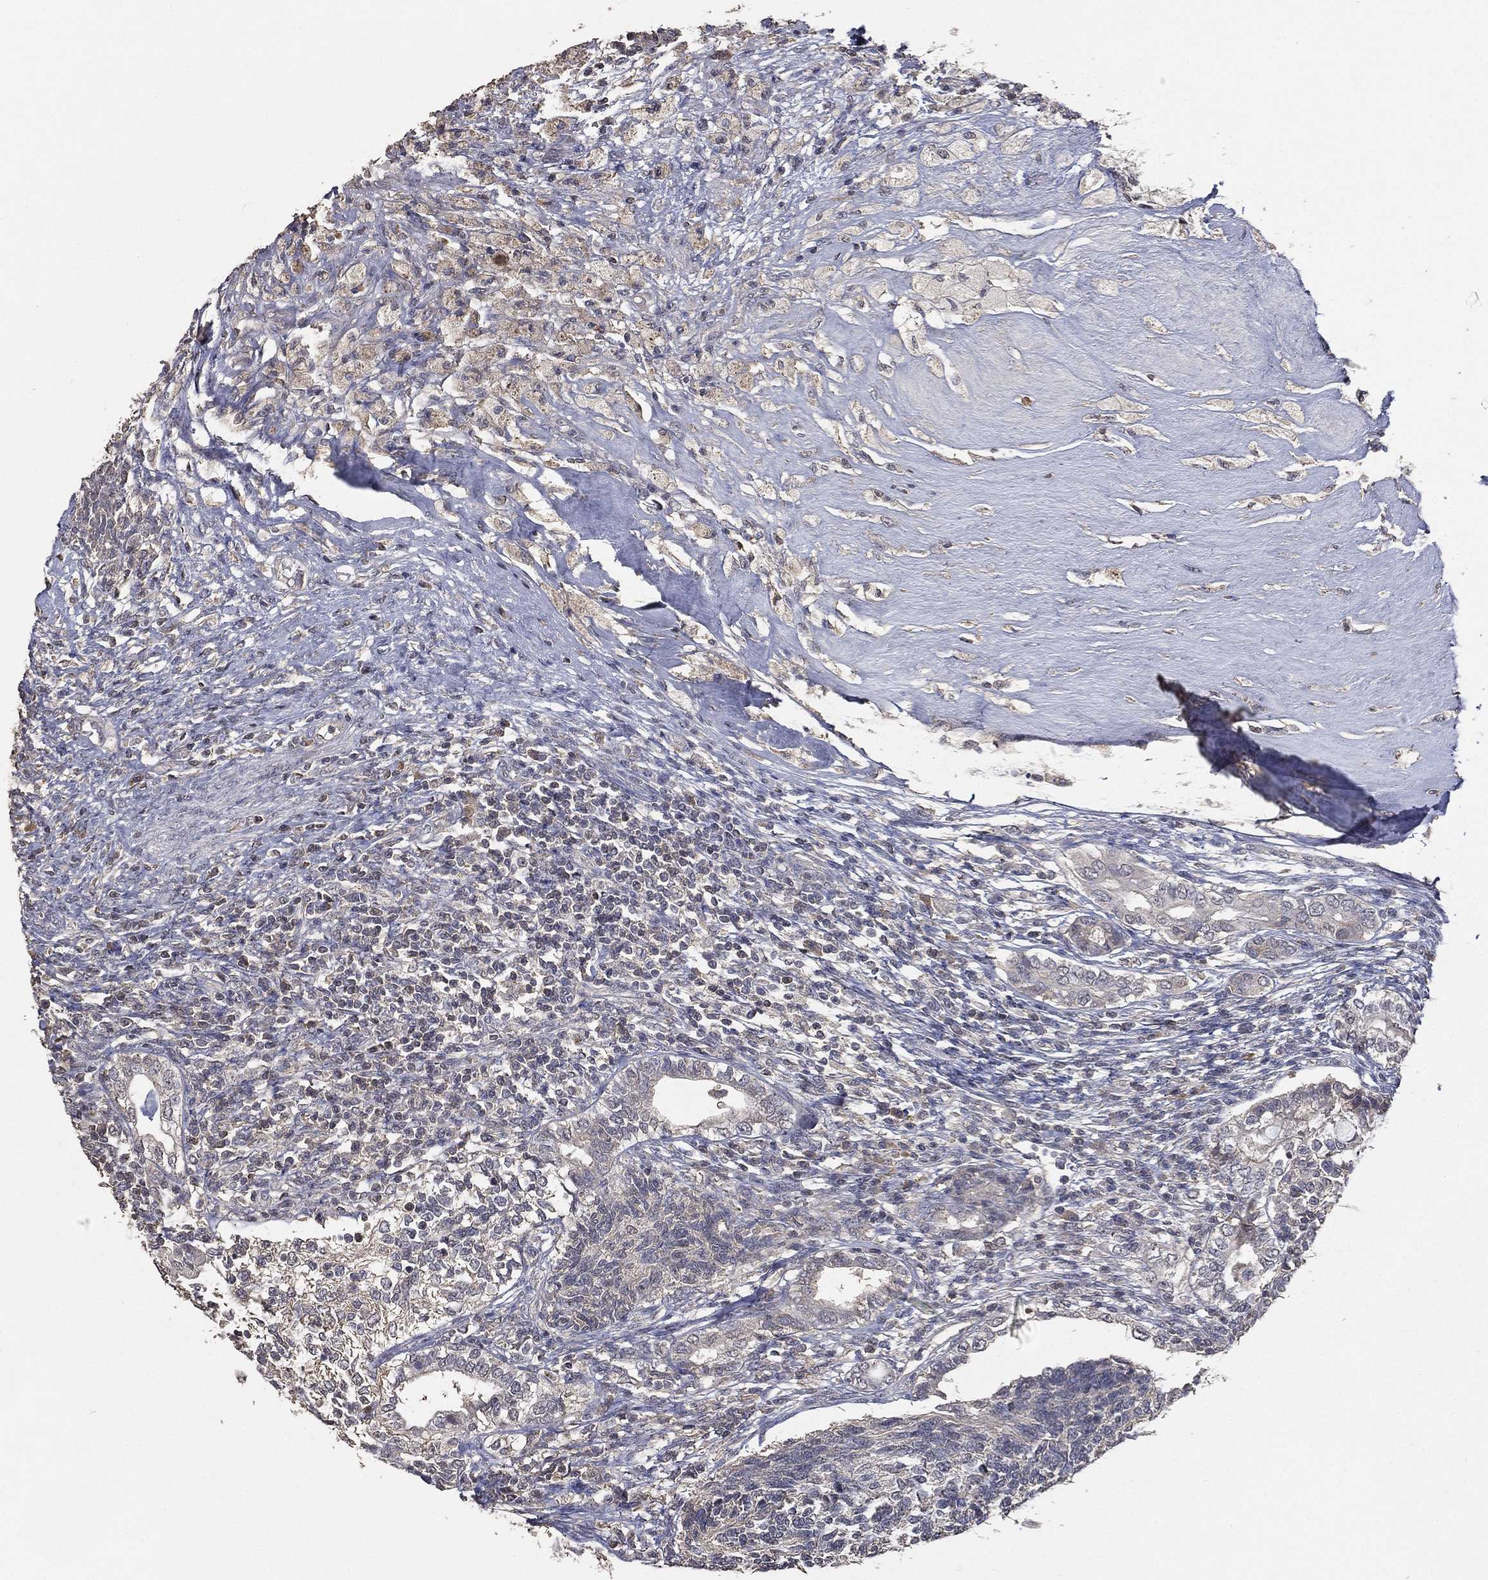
{"staining": {"intensity": "negative", "quantity": "none", "location": "none"}, "tissue": "testis cancer", "cell_type": "Tumor cells", "image_type": "cancer", "snomed": [{"axis": "morphology", "description": "Seminoma, NOS"}, {"axis": "morphology", "description": "Carcinoma, Embryonal, NOS"}, {"axis": "topography", "description": "Testis"}], "caption": "DAB immunohistochemical staining of human testis seminoma displays no significant expression in tumor cells.", "gene": "SNAP25", "patient": {"sex": "male", "age": 41}}